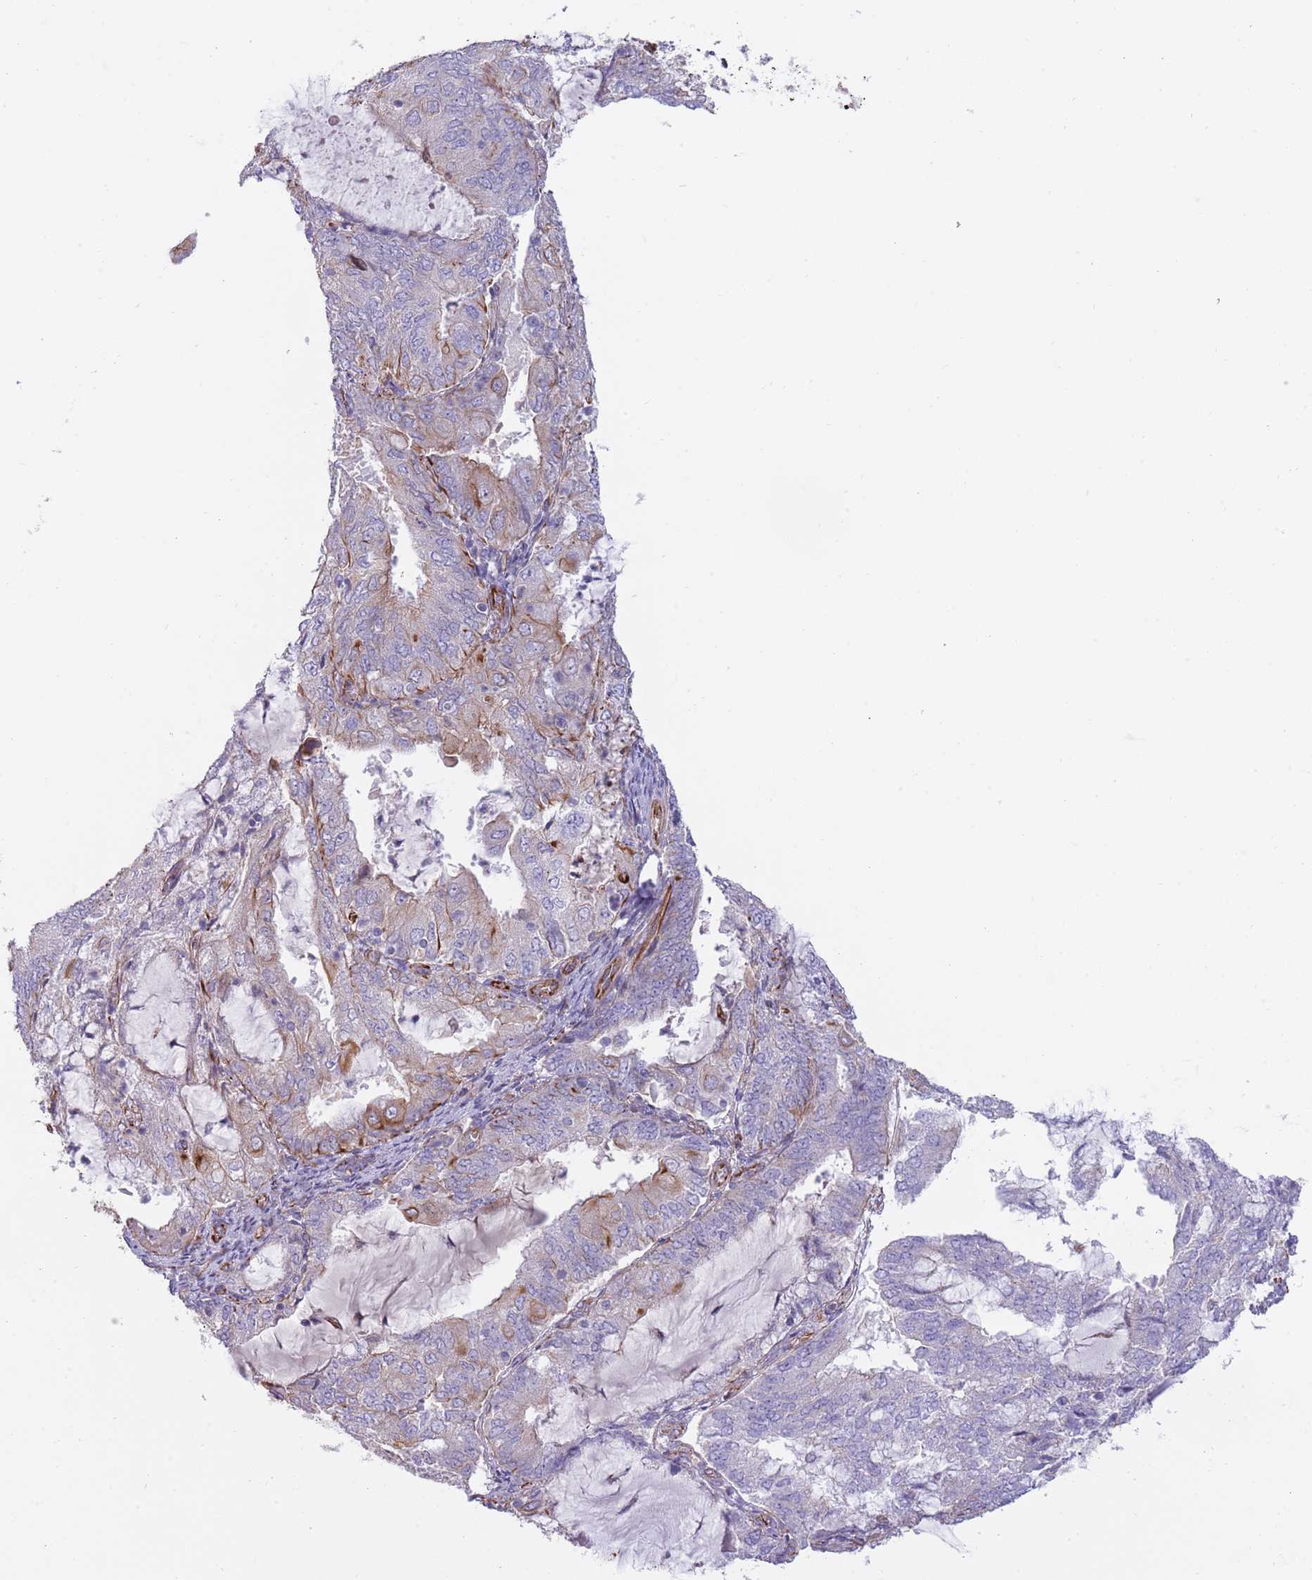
{"staining": {"intensity": "weak", "quantity": "<25%", "location": "cytoplasmic/membranous"}, "tissue": "endometrial cancer", "cell_type": "Tumor cells", "image_type": "cancer", "snomed": [{"axis": "morphology", "description": "Adenocarcinoma, NOS"}, {"axis": "topography", "description": "Endometrium"}], "caption": "This is an immunohistochemistry (IHC) image of human endometrial adenocarcinoma. There is no positivity in tumor cells.", "gene": "MOGAT1", "patient": {"sex": "female", "age": 81}}